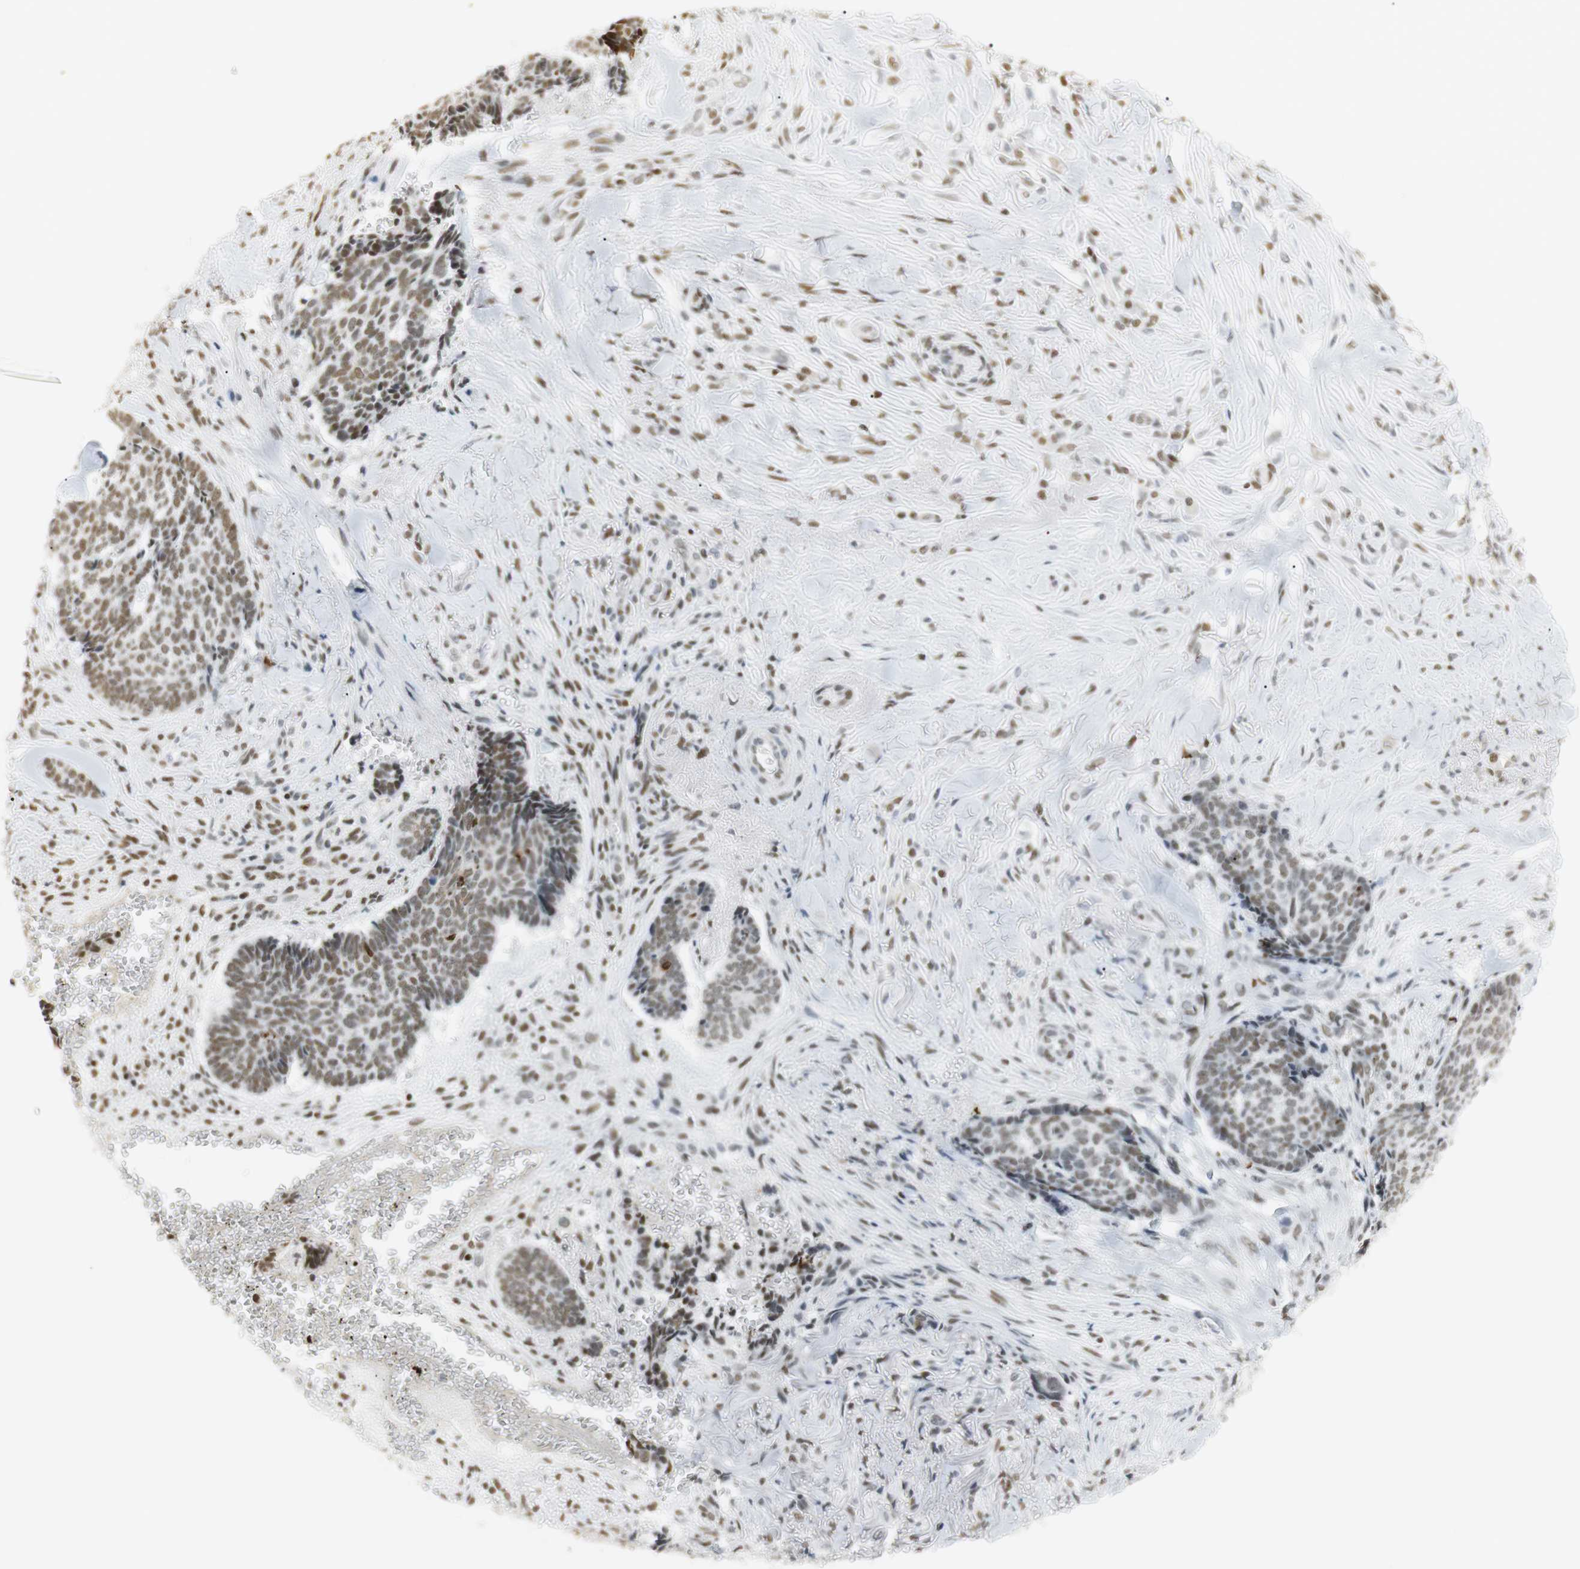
{"staining": {"intensity": "moderate", "quantity": ">75%", "location": "nuclear"}, "tissue": "skin cancer", "cell_type": "Tumor cells", "image_type": "cancer", "snomed": [{"axis": "morphology", "description": "Basal cell carcinoma"}, {"axis": "topography", "description": "Skin"}], "caption": "There is medium levels of moderate nuclear positivity in tumor cells of skin basal cell carcinoma, as demonstrated by immunohistochemical staining (brown color).", "gene": "BMI1", "patient": {"sex": "male", "age": 84}}